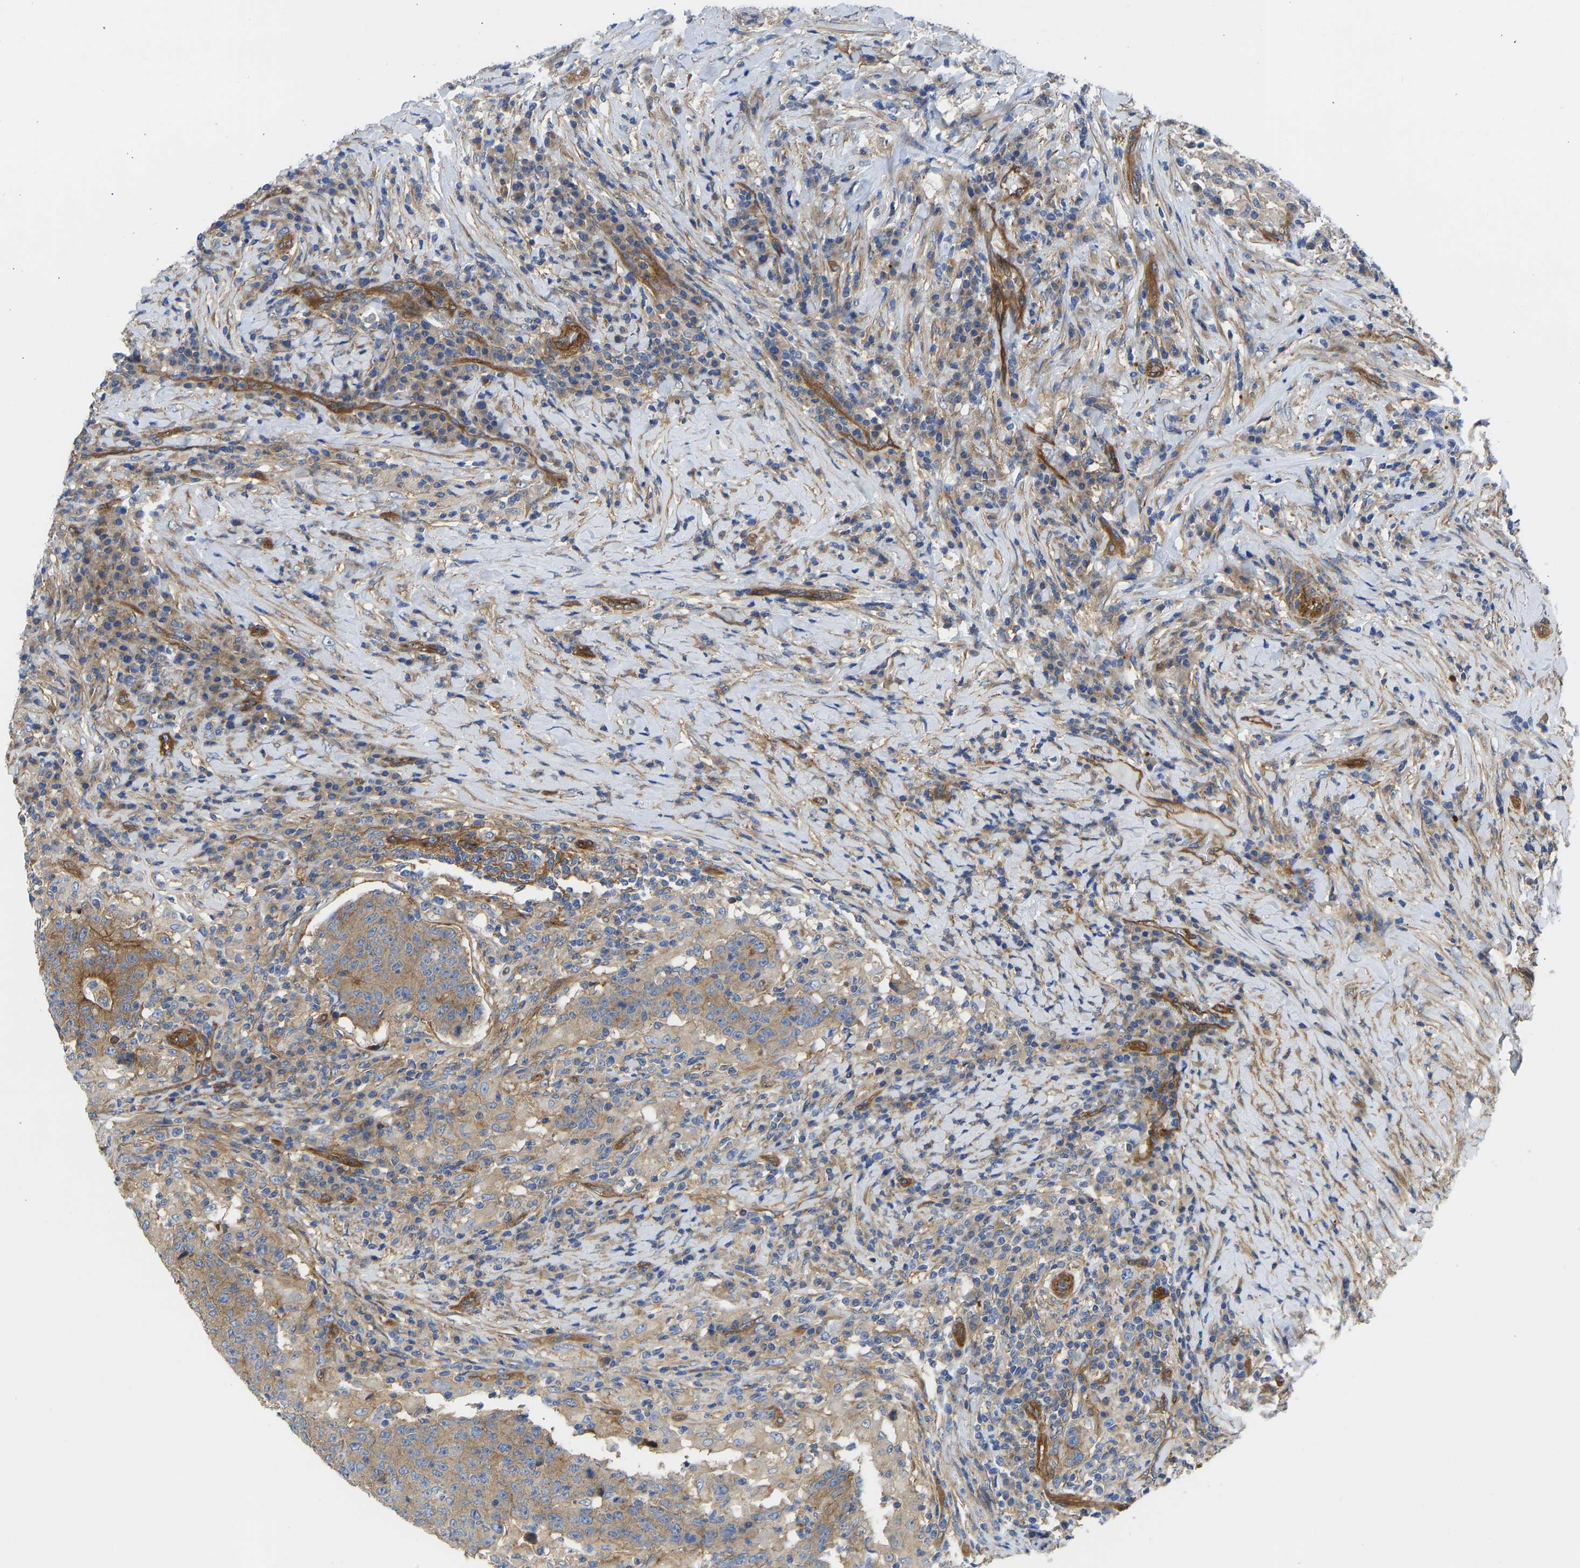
{"staining": {"intensity": "moderate", "quantity": ">75%", "location": "cytoplasmic/membranous"}, "tissue": "colorectal cancer", "cell_type": "Tumor cells", "image_type": "cancer", "snomed": [{"axis": "morphology", "description": "Normal tissue, NOS"}, {"axis": "morphology", "description": "Adenocarcinoma, NOS"}, {"axis": "topography", "description": "Colon"}], "caption": "Immunohistochemistry (DAB) staining of human colorectal adenocarcinoma demonstrates moderate cytoplasmic/membranous protein staining in approximately >75% of tumor cells.", "gene": "MYO1C", "patient": {"sex": "female", "age": 75}}